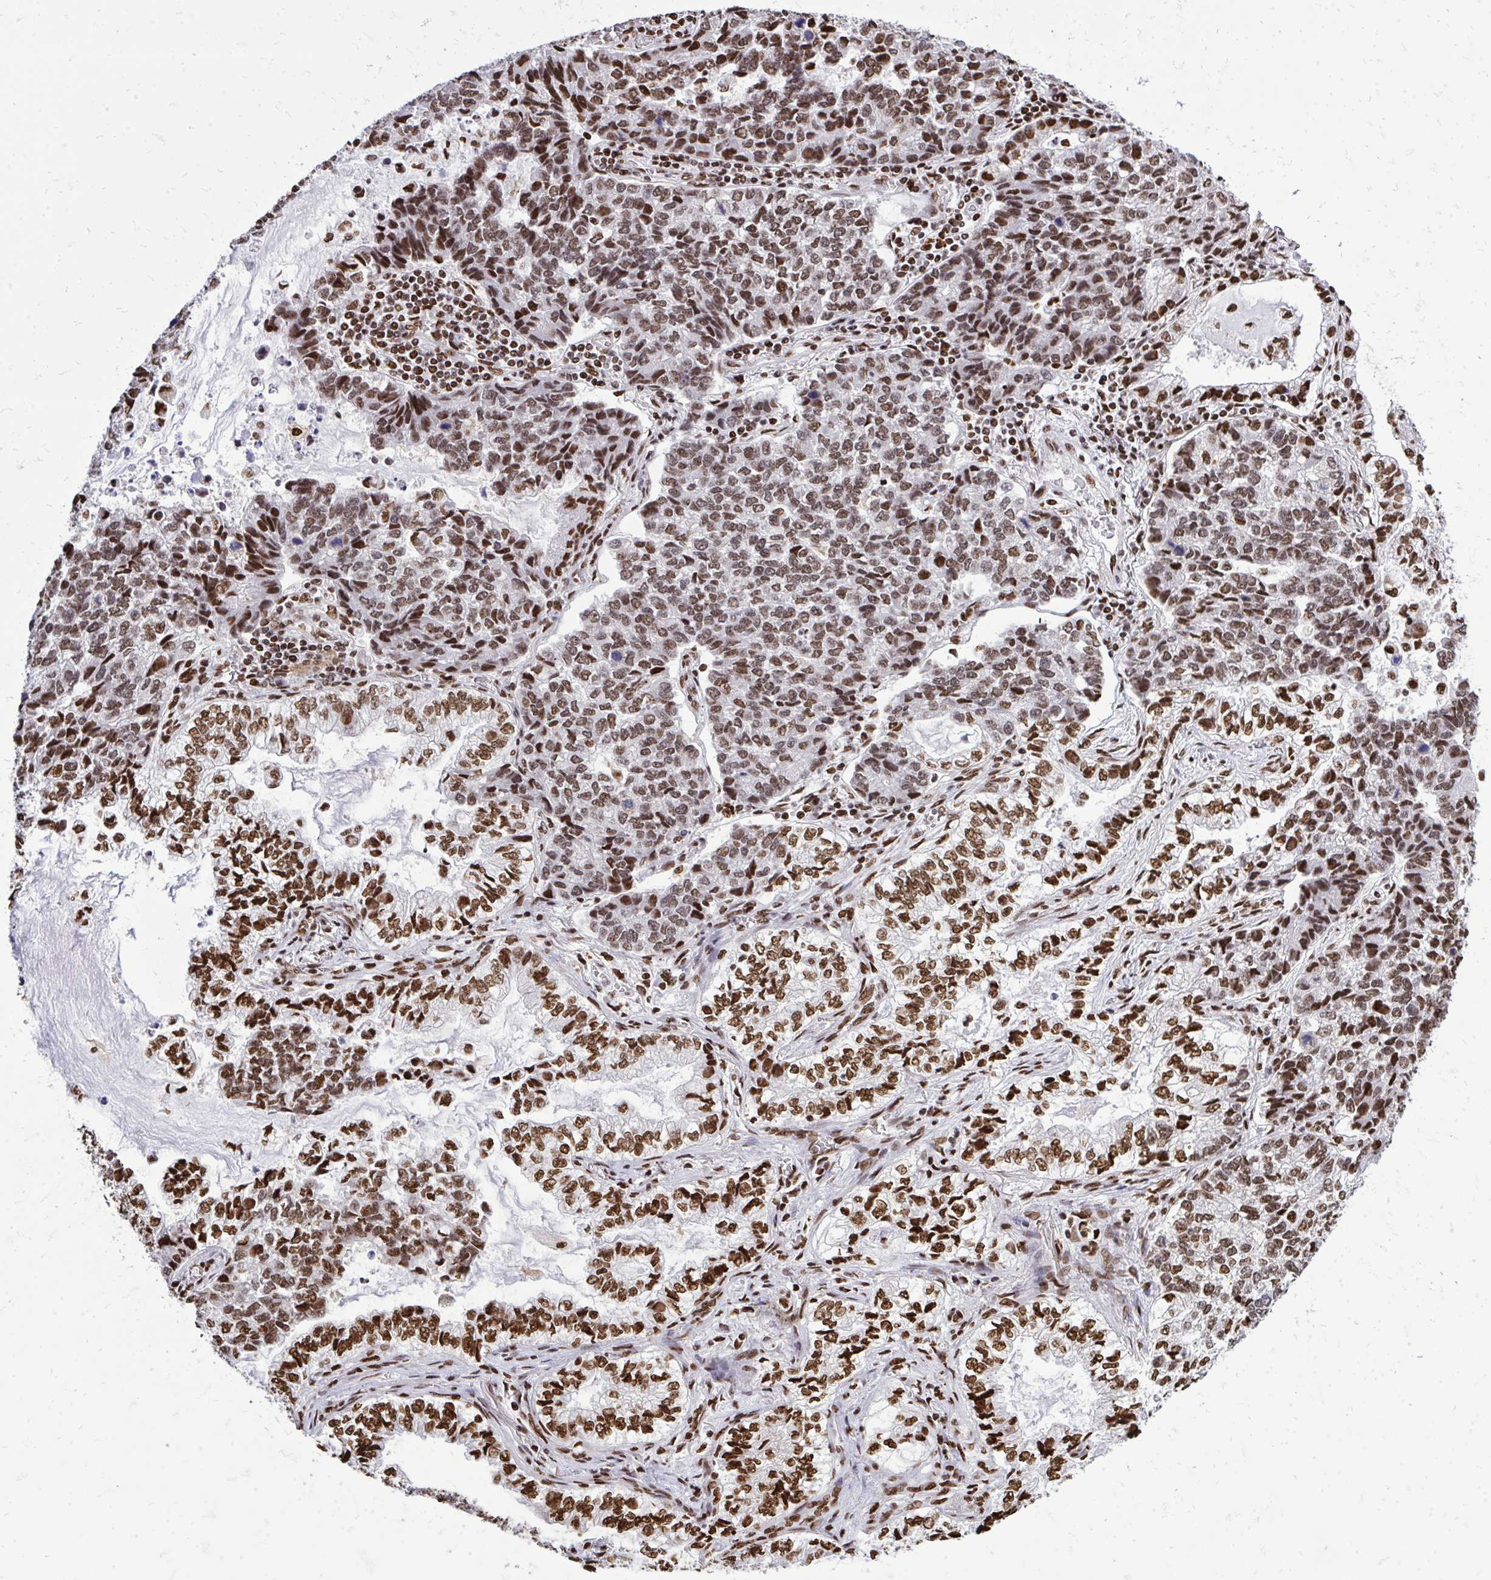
{"staining": {"intensity": "strong", "quantity": ">75%", "location": "nuclear"}, "tissue": "lung cancer", "cell_type": "Tumor cells", "image_type": "cancer", "snomed": [{"axis": "morphology", "description": "Adenocarcinoma, NOS"}, {"axis": "topography", "description": "Lymph node"}, {"axis": "topography", "description": "Lung"}], "caption": "Adenocarcinoma (lung) stained with immunohistochemistry (IHC) shows strong nuclear staining in about >75% of tumor cells.", "gene": "TBL1Y", "patient": {"sex": "male", "age": 66}}